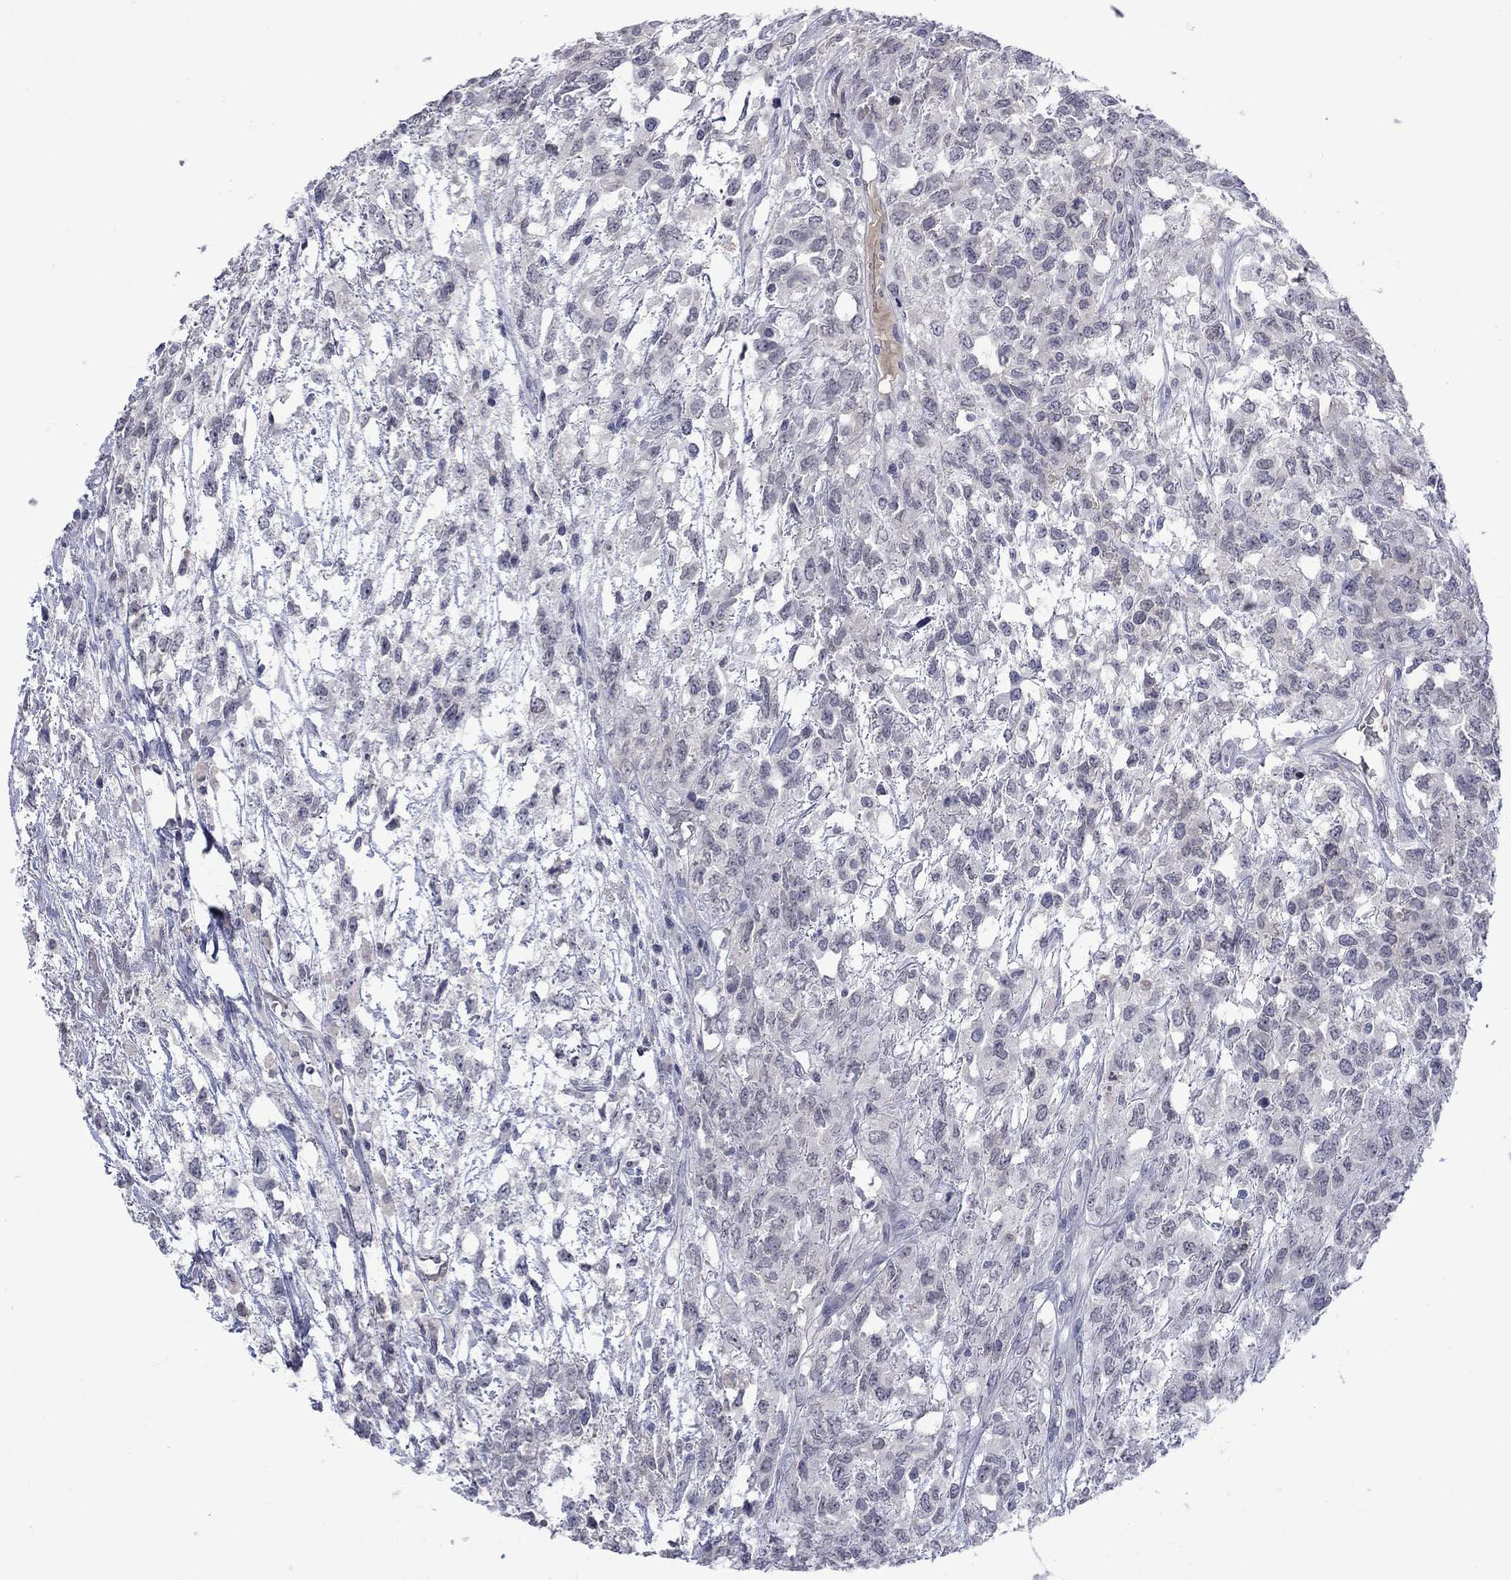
{"staining": {"intensity": "negative", "quantity": "none", "location": "none"}, "tissue": "testis cancer", "cell_type": "Tumor cells", "image_type": "cancer", "snomed": [{"axis": "morphology", "description": "Seminoma, NOS"}, {"axis": "topography", "description": "Testis"}], "caption": "Micrograph shows no significant protein positivity in tumor cells of seminoma (testis). Nuclei are stained in blue.", "gene": "NSMF", "patient": {"sex": "male", "age": 52}}